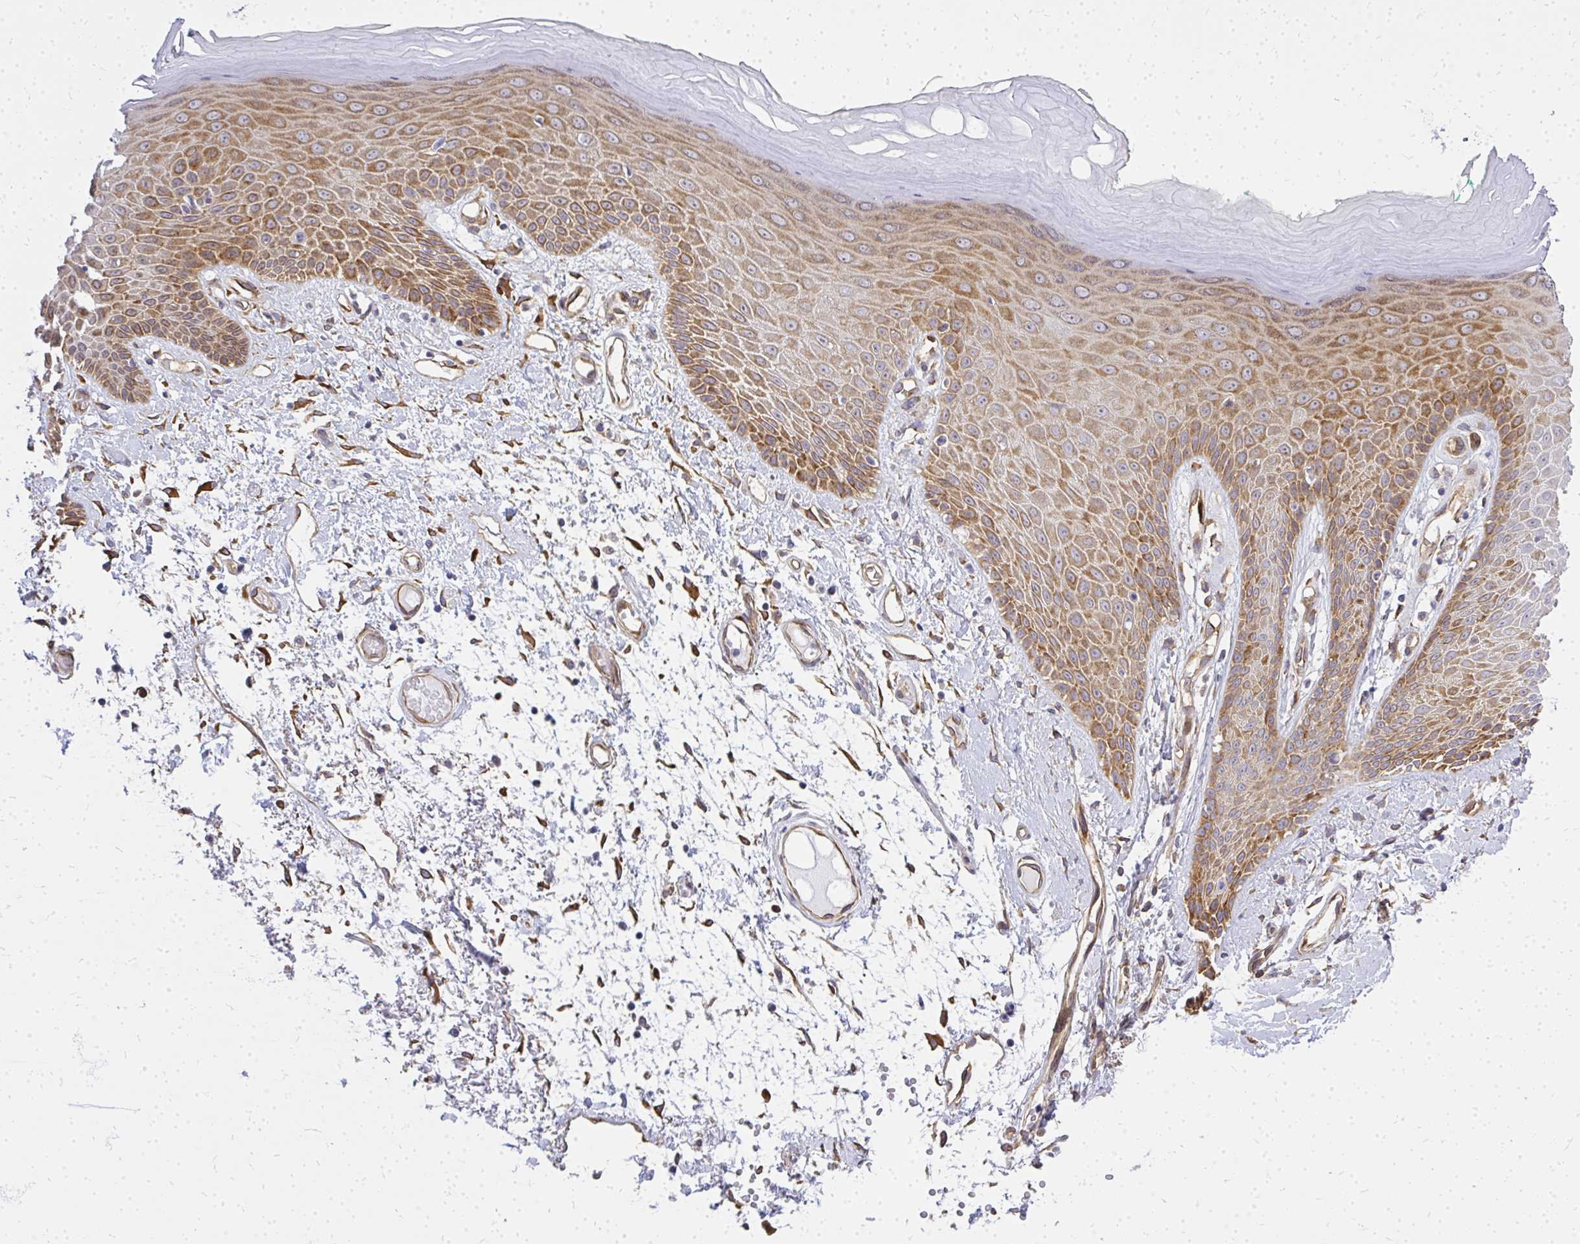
{"staining": {"intensity": "moderate", "quantity": ">75%", "location": "cytoplasmic/membranous"}, "tissue": "skin", "cell_type": "Epidermal cells", "image_type": "normal", "snomed": [{"axis": "morphology", "description": "Normal tissue, NOS"}, {"axis": "topography", "description": "Anal"}, {"axis": "topography", "description": "Peripheral nerve tissue"}], "caption": "Benign skin displays moderate cytoplasmic/membranous staining in about >75% of epidermal cells, visualized by immunohistochemistry.", "gene": "ENSG00000258472", "patient": {"sex": "male", "age": 78}}